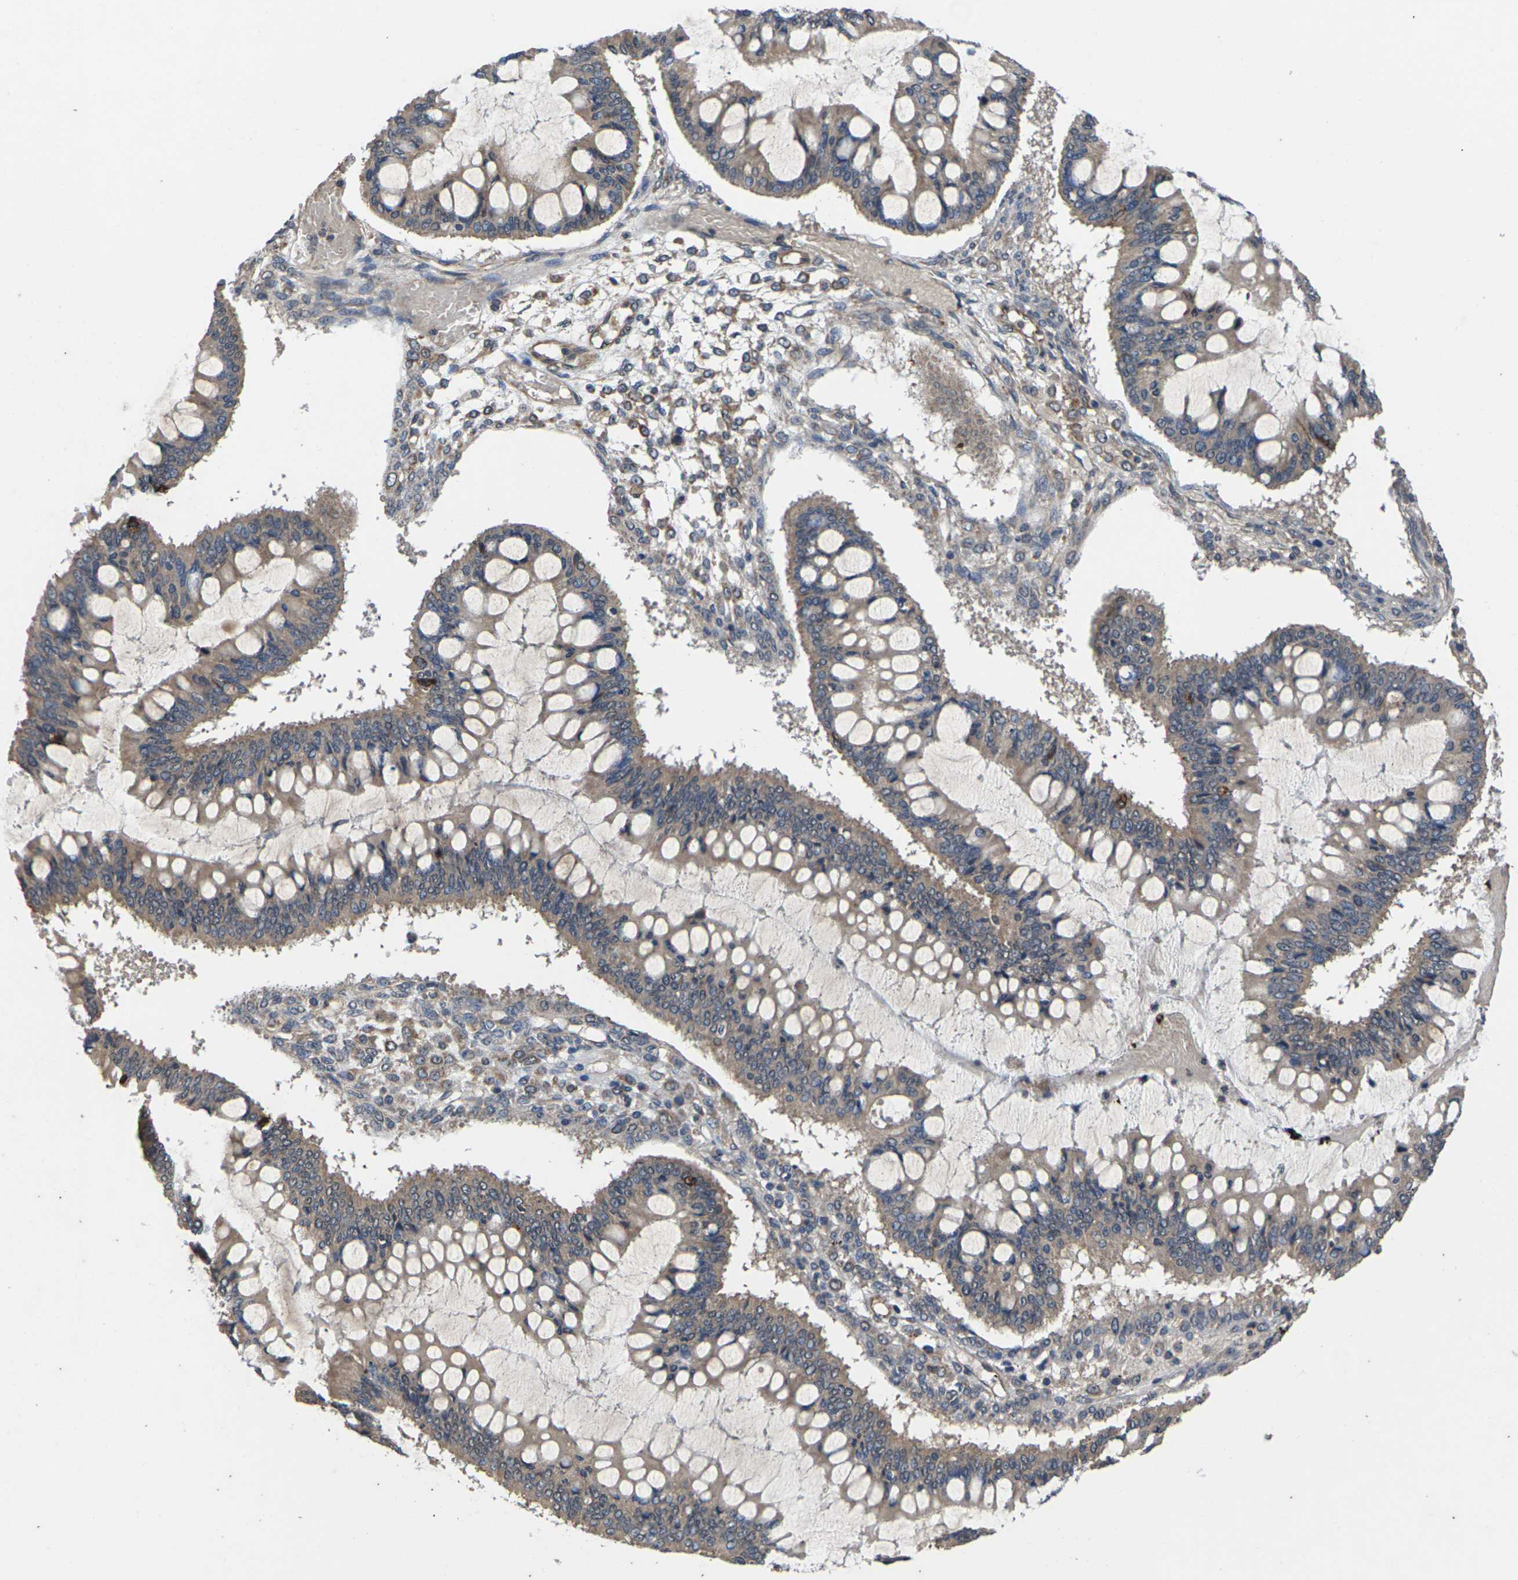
{"staining": {"intensity": "moderate", "quantity": ">75%", "location": "cytoplasmic/membranous"}, "tissue": "ovarian cancer", "cell_type": "Tumor cells", "image_type": "cancer", "snomed": [{"axis": "morphology", "description": "Cystadenocarcinoma, mucinous, NOS"}, {"axis": "topography", "description": "Ovary"}], "caption": "The image displays a brown stain indicating the presence of a protein in the cytoplasmic/membranous of tumor cells in ovarian cancer (mucinous cystadenocarcinoma).", "gene": "DKK2", "patient": {"sex": "female", "age": 73}}